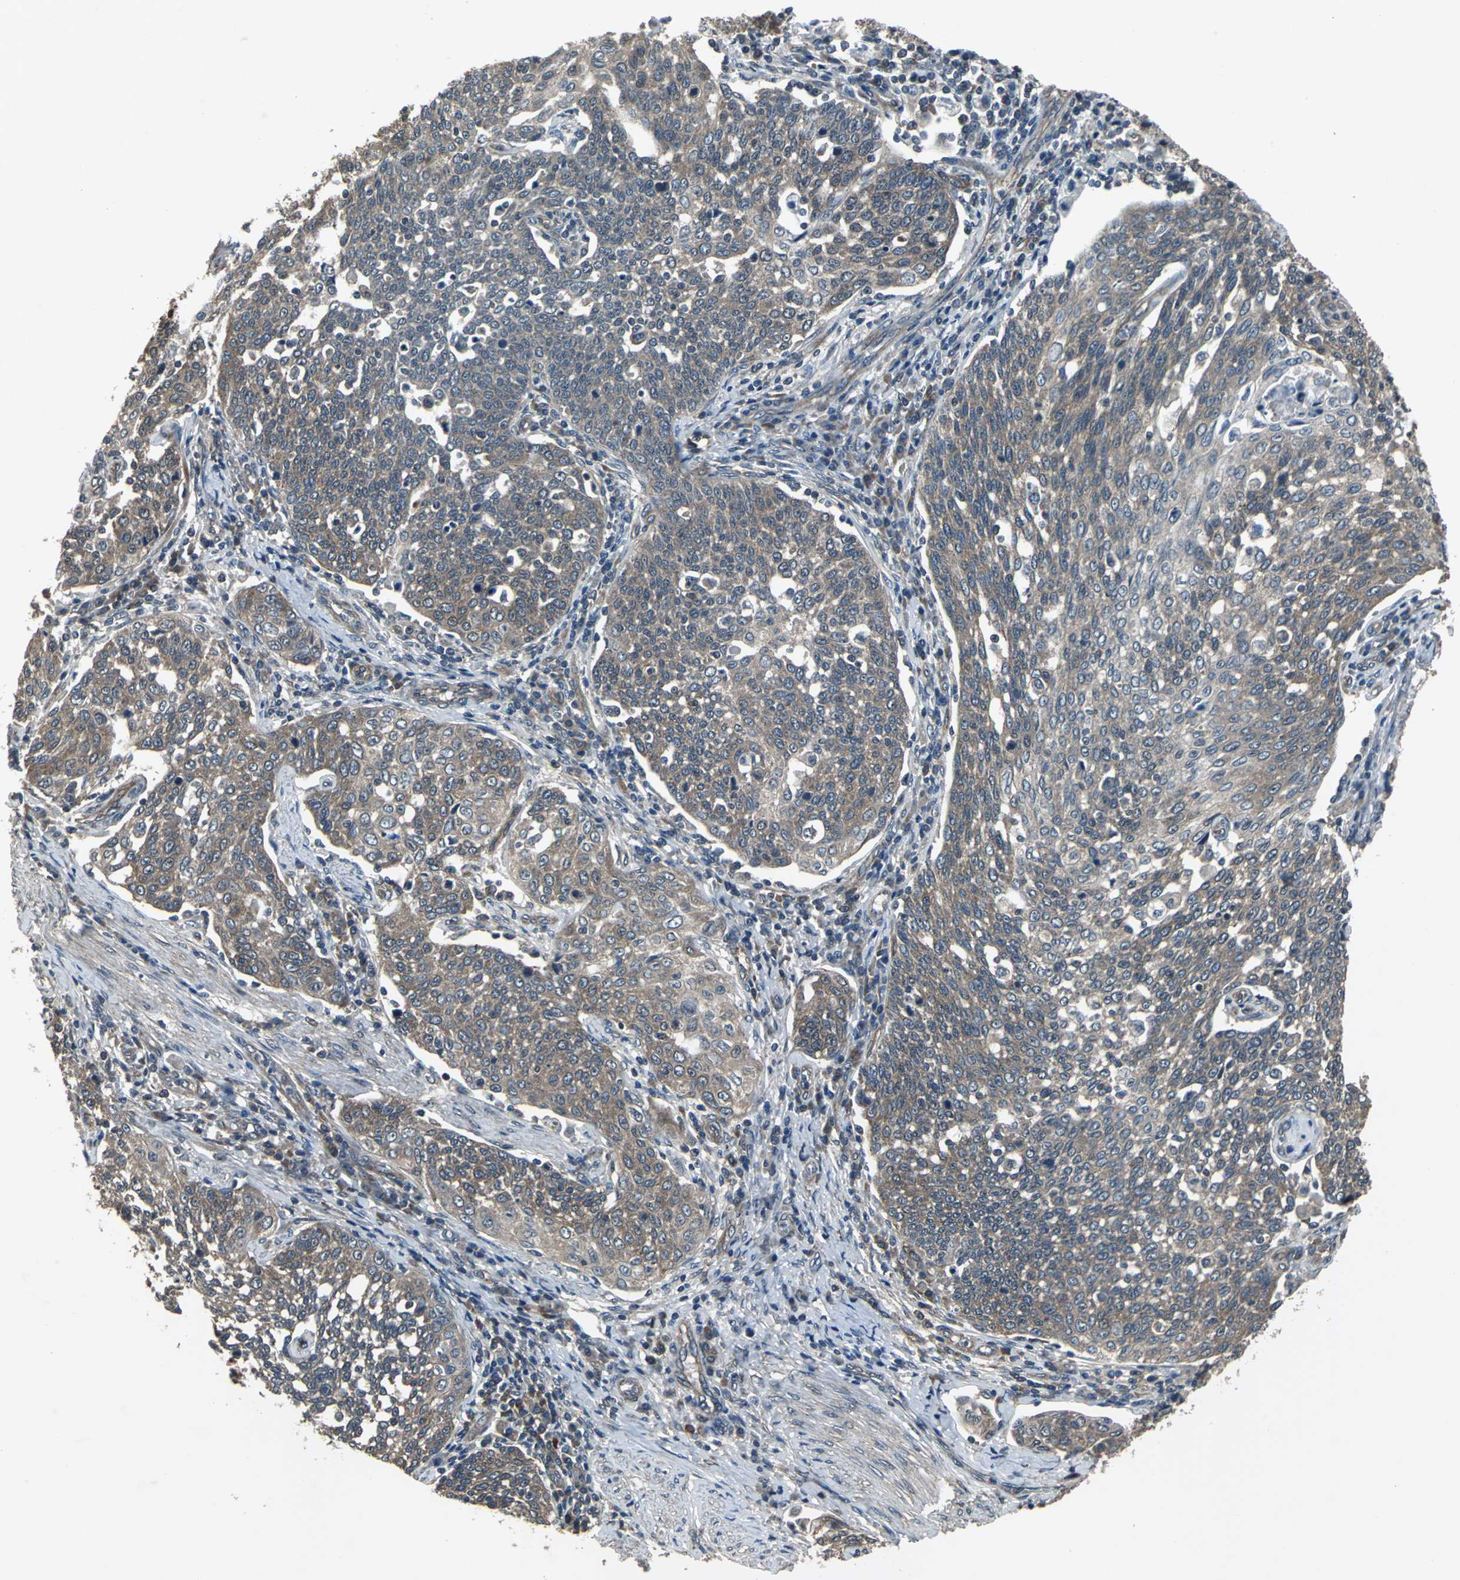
{"staining": {"intensity": "moderate", "quantity": ">75%", "location": "cytoplasmic/membranous"}, "tissue": "cervical cancer", "cell_type": "Tumor cells", "image_type": "cancer", "snomed": [{"axis": "morphology", "description": "Squamous cell carcinoma, NOS"}, {"axis": "topography", "description": "Cervix"}], "caption": "The immunohistochemical stain shows moderate cytoplasmic/membranous expression in tumor cells of squamous cell carcinoma (cervical) tissue. Immunohistochemistry stains the protein in brown and the nuclei are stained blue.", "gene": "PFDN1", "patient": {"sex": "female", "age": 34}}